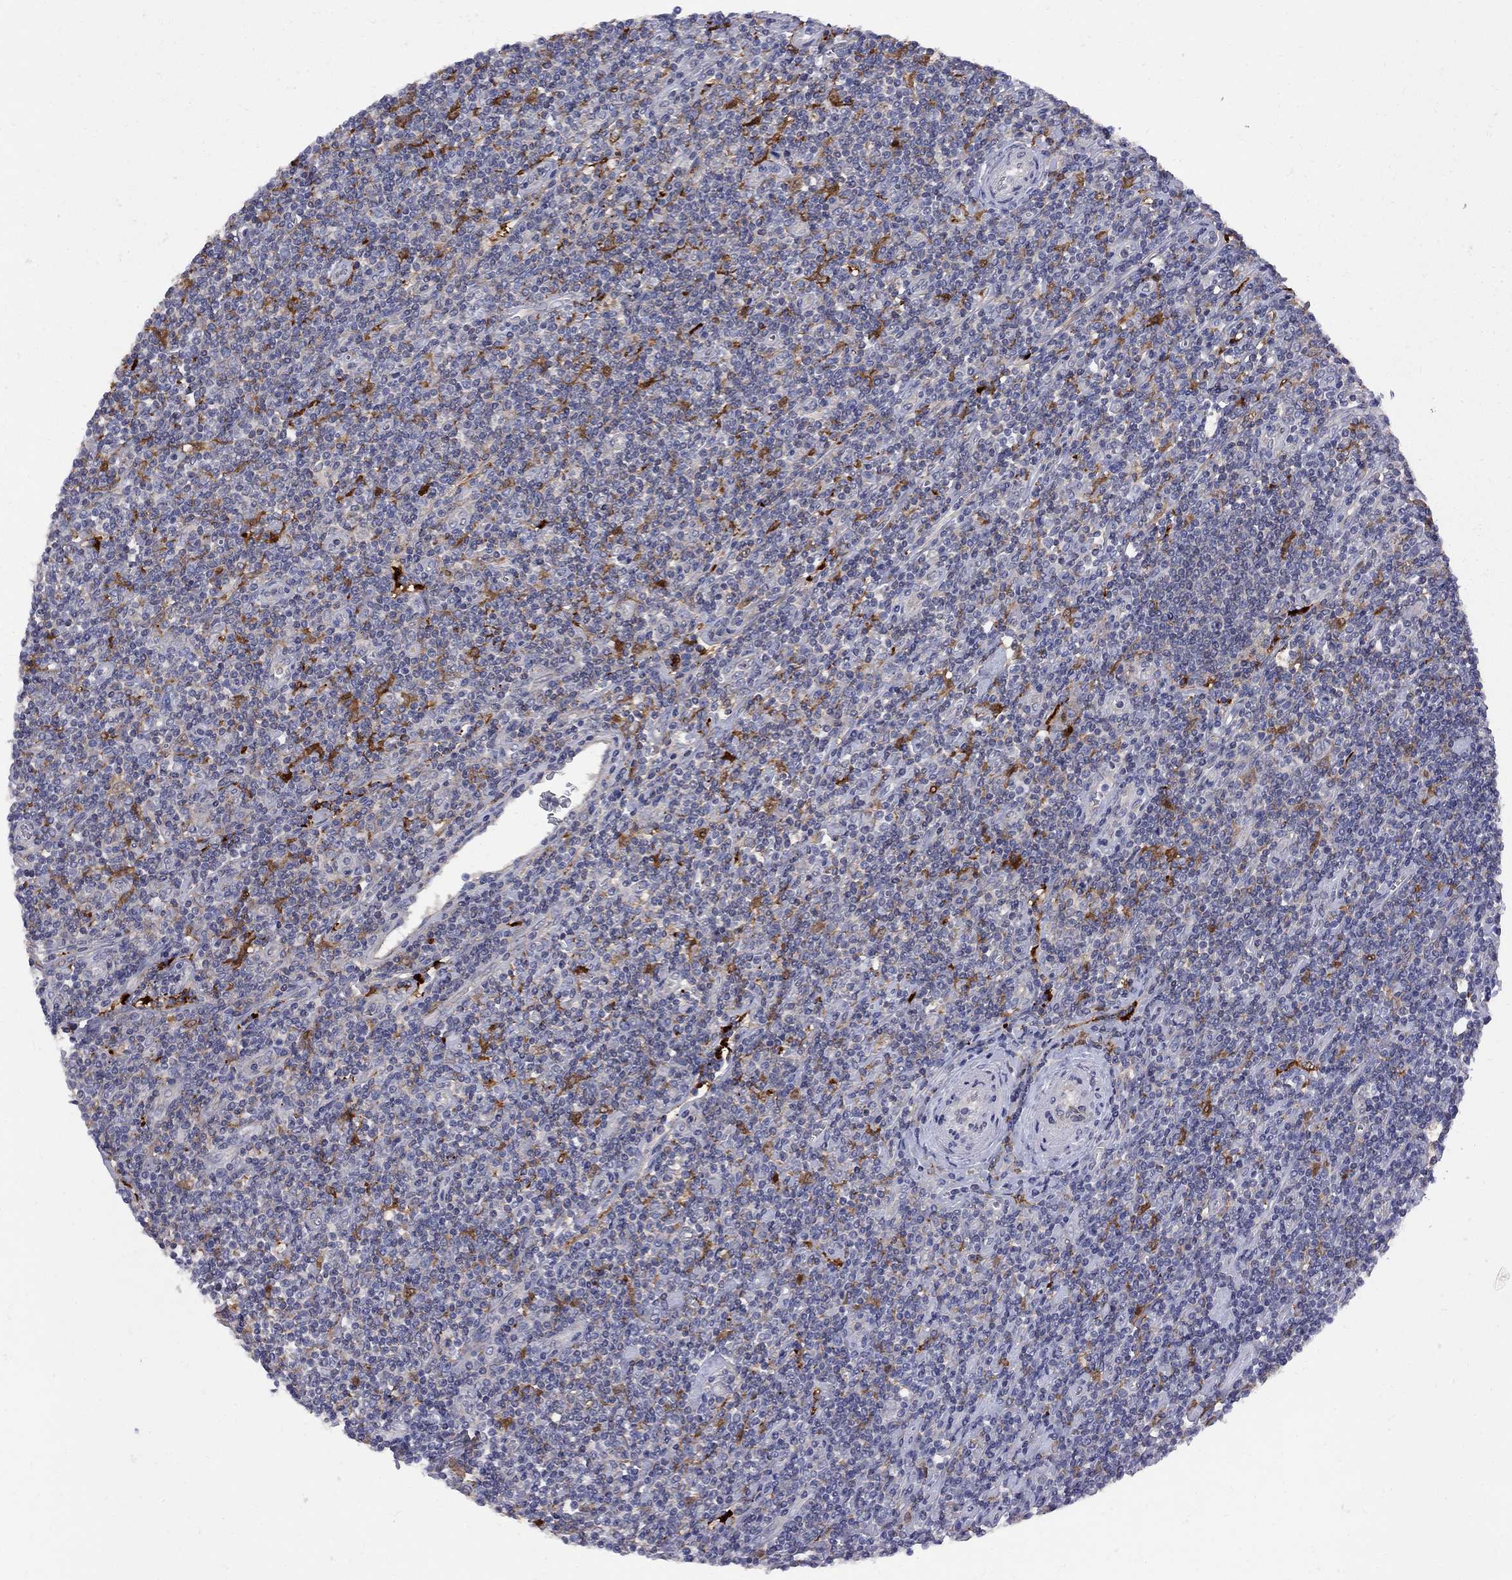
{"staining": {"intensity": "moderate", "quantity": "<25%", "location": "cytoplasmic/membranous"}, "tissue": "lymphoma", "cell_type": "Tumor cells", "image_type": "cancer", "snomed": [{"axis": "morphology", "description": "Hodgkin's disease, NOS"}, {"axis": "topography", "description": "Lymph node"}], "caption": "The image exhibits immunohistochemical staining of lymphoma. There is moderate cytoplasmic/membranous expression is identified in about <25% of tumor cells. Using DAB (3,3'-diaminobenzidine) (brown) and hematoxylin (blue) stains, captured at high magnification using brightfield microscopy.", "gene": "MTHFR", "patient": {"sex": "male", "age": 40}}